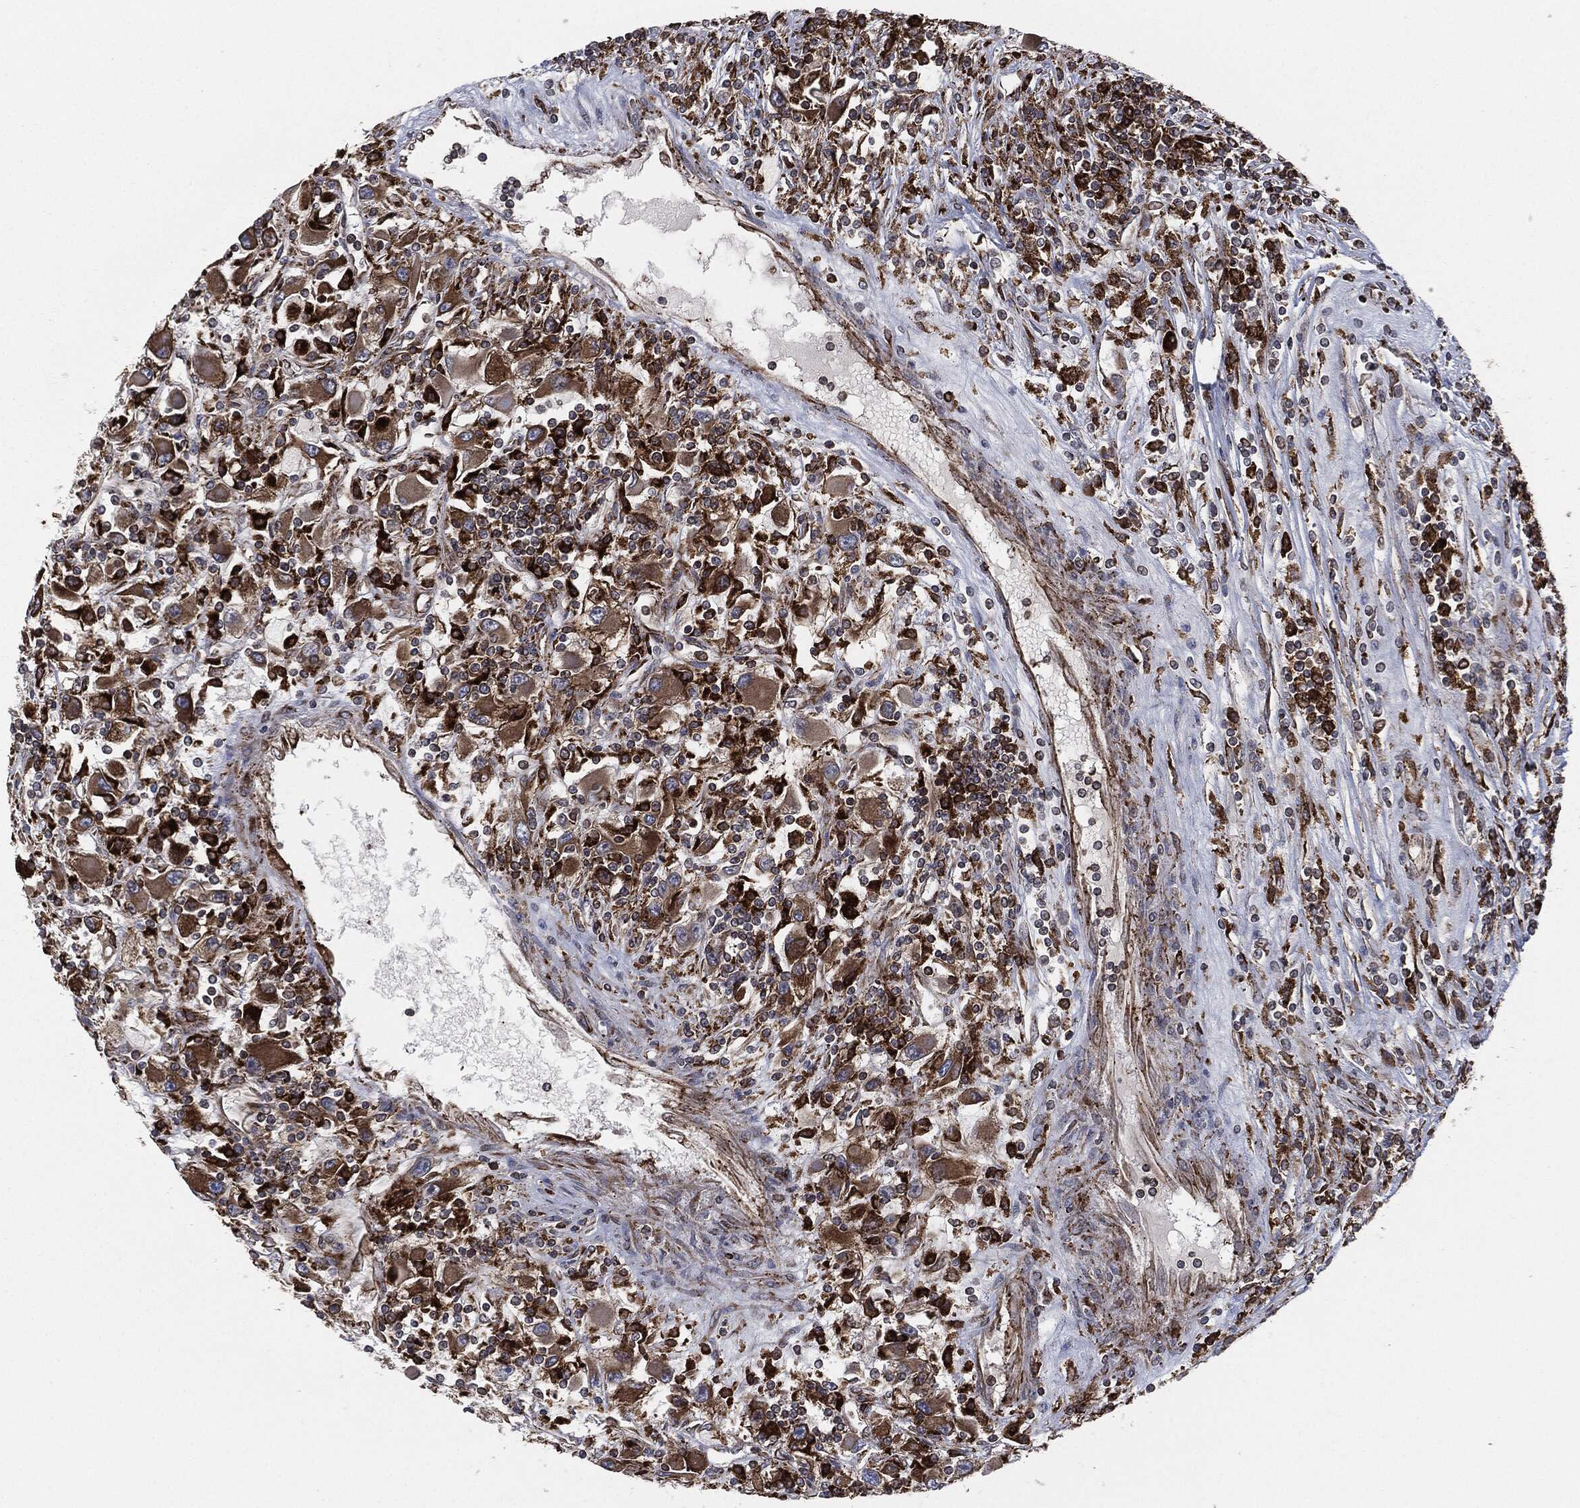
{"staining": {"intensity": "strong", "quantity": ">75%", "location": "cytoplasmic/membranous"}, "tissue": "renal cancer", "cell_type": "Tumor cells", "image_type": "cancer", "snomed": [{"axis": "morphology", "description": "Adenocarcinoma, NOS"}, {"axis": "topography", "description": "Kidney"}], "caption": "This is an image of immunohistochemistry staining of renal adenocarcinoma, which shows strong positivity in the cytoplasmic/membranous of tumor cells.", "gene": "CALR", "patient": {"sex": "female", "age": 67}}